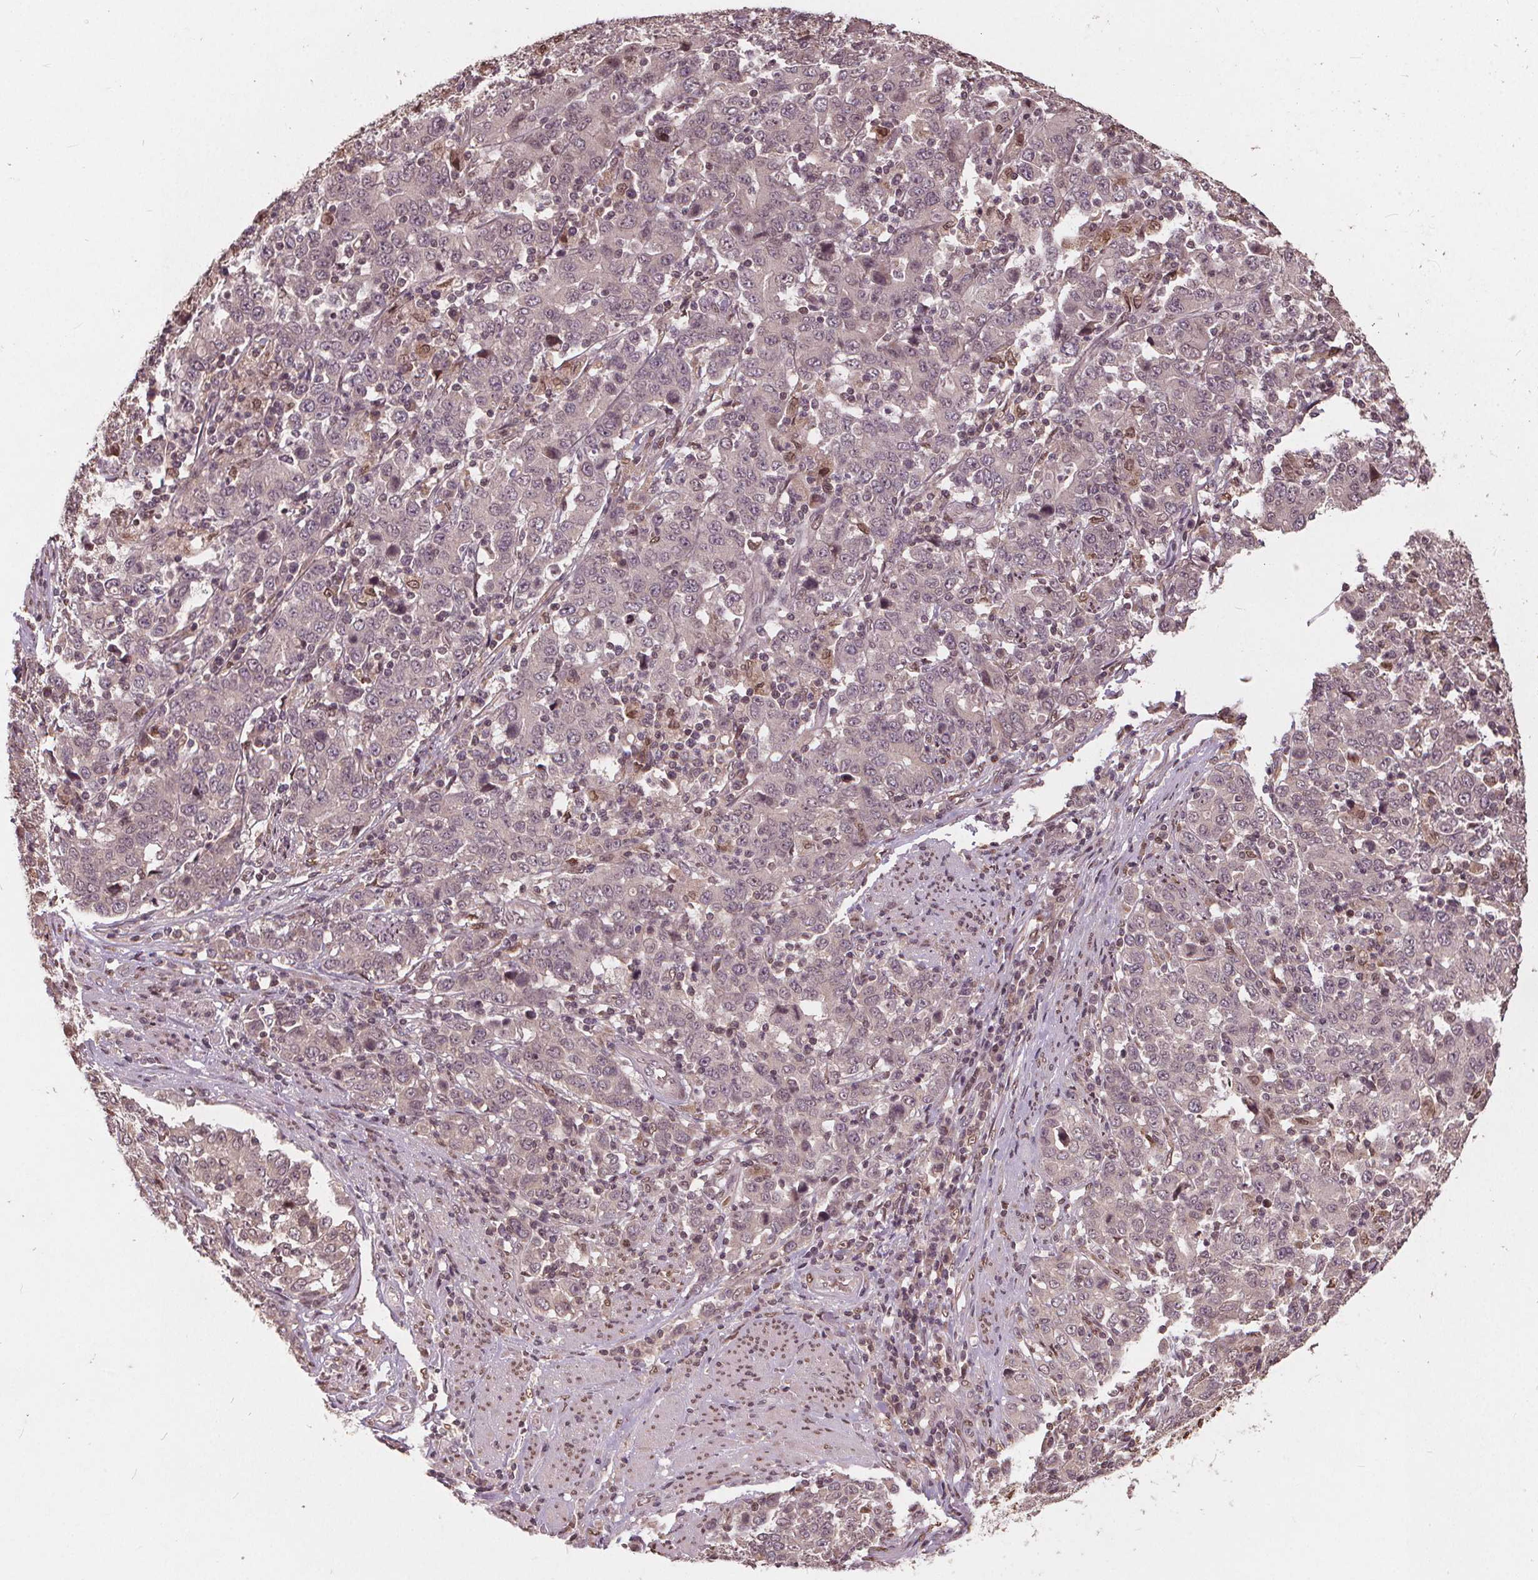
{"staining": {"intensity": "moderate", "quantity": "<25%", "location": "nuclear"}, "tissue": "stomach cancer", "cell_type": "Tumor cells", "image_type": "cancer", "snomed": [{"axis": "morphology", "description": "Adenocarcinoma, NOS"}, {"axis": "topography", "description": "Stomach, upper"}], "caption": "There is low levels of moderate nuclear positivity in tumor cells of stomach cancer, as demonstrated by immunohistochemical staining (brown color).", "gene": "HIF1AN", "patient": {"sex": "male", "age": 69}}